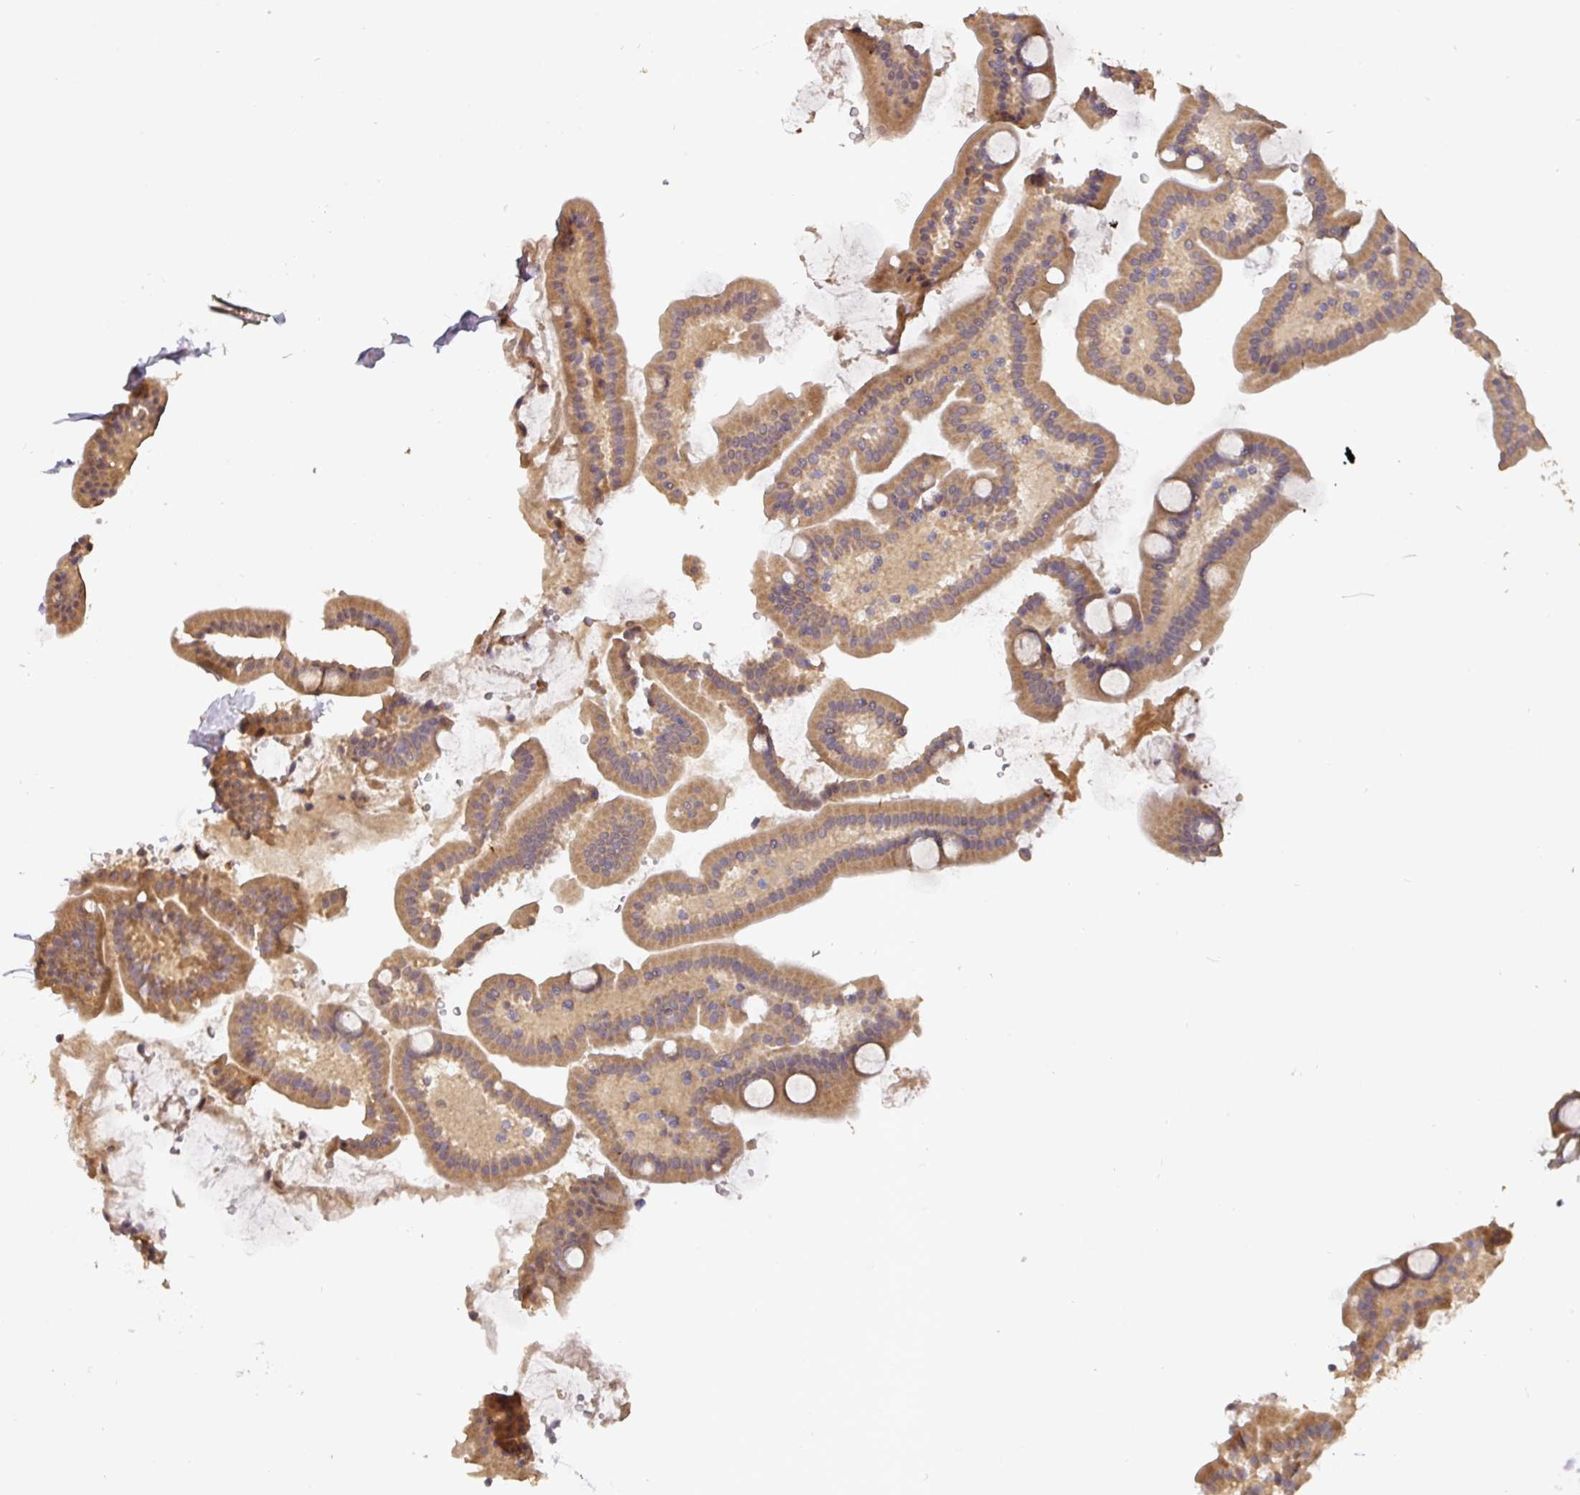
{"staining": {"intensity": "moderate", "quantity": ">75%", "location": "cytoplasmic/membranous"}, "tissue": "duodenum", "cell_type": "Glandular cells", "image_type": "normal", "snomed": [{"axis": "morphology", "description": "Normal tissue, NOS"}, {"axis": "topography", "description": "Duodenum"}], "caption": "Glandular cells exhibit medium levels of moderate cytoplasmic/membranous positivity in about >75% of cells in benign duodenum.", "gene": "ACVR2B", "patient": {"sex": "male", "age": 55}}